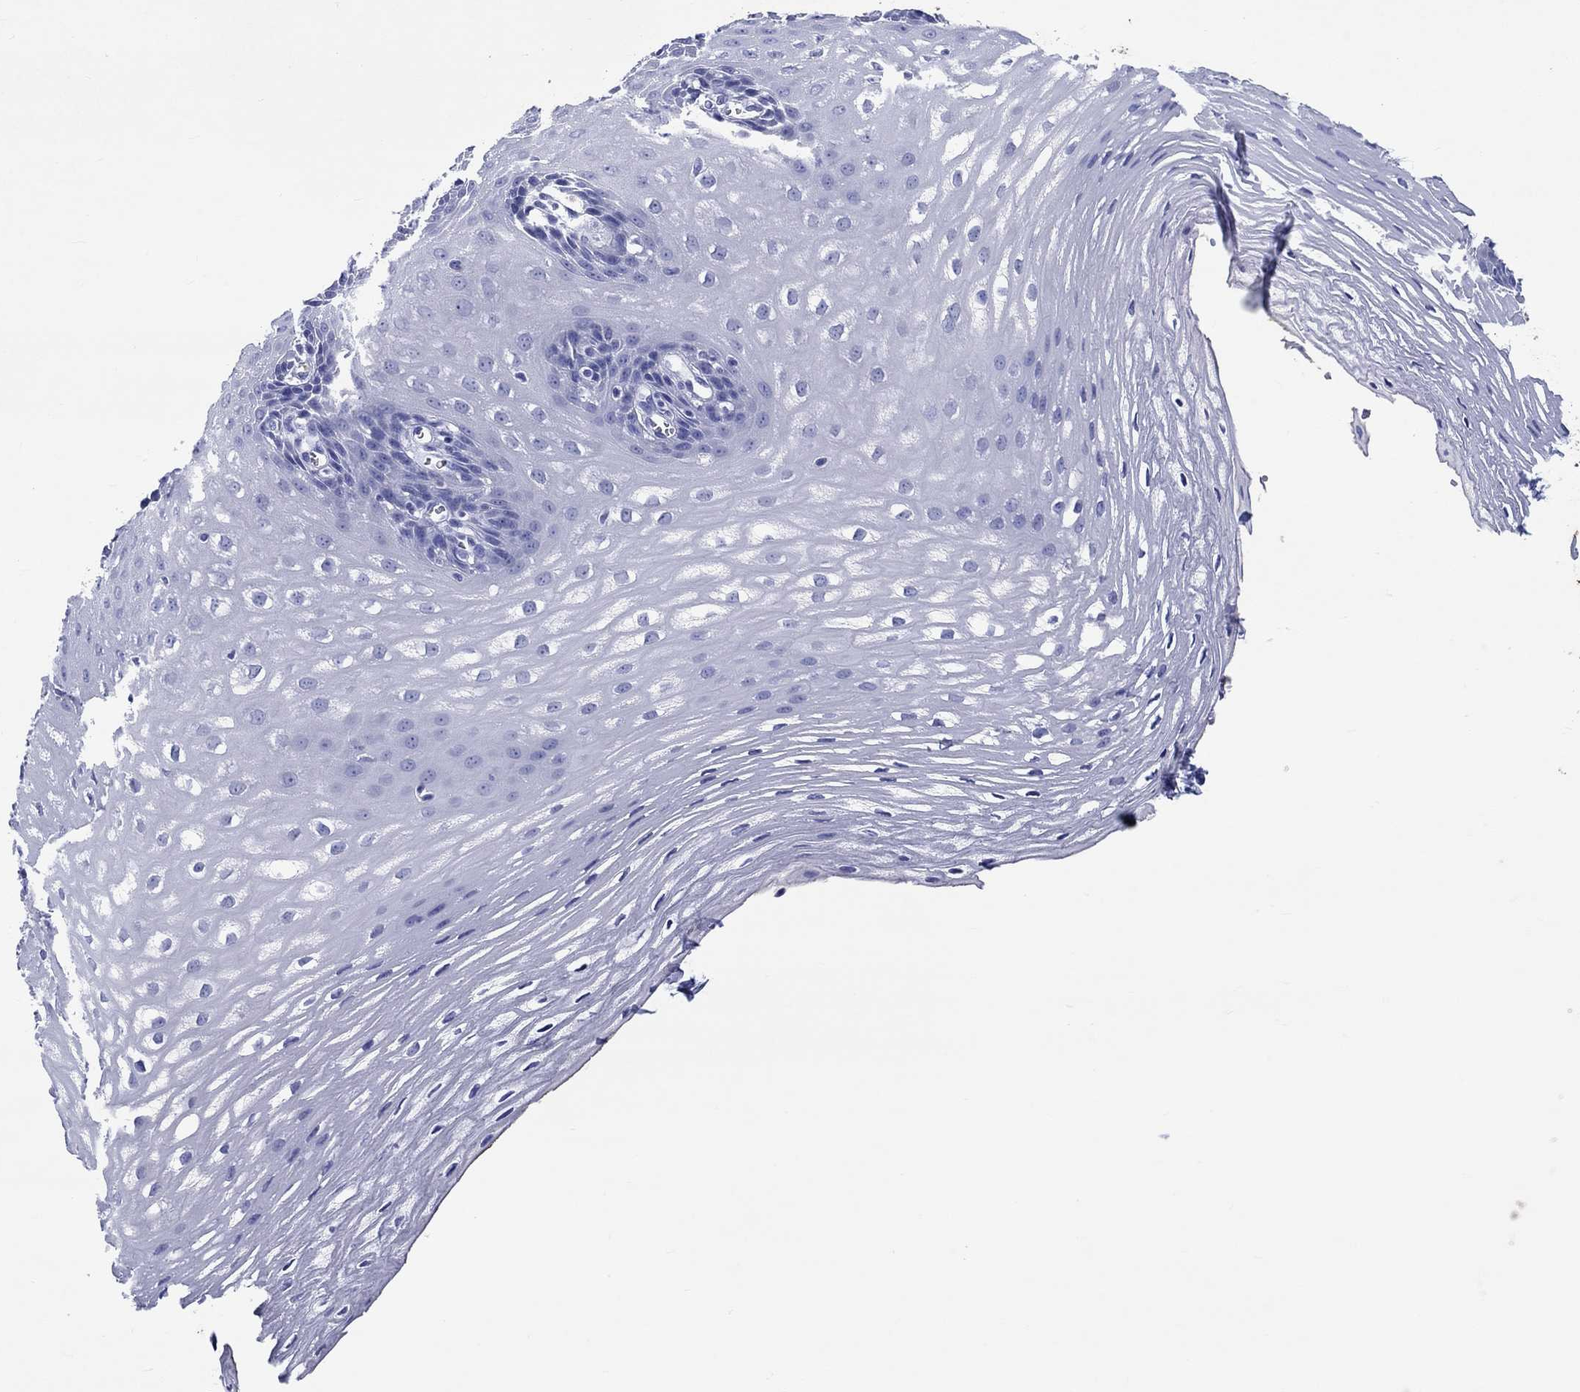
{"staining": {"intensity": "negative", "quantity": "none", "location": "none"}, "tissue": "esophagus", "cell_type": "Squamous epithelial cells", "image_type": "normal", "snomed": [{"axis": "morphology", "description": "Normal tissue, NOS"}, {"axis": "topography", "description": "Esophagus"}], "caption": "Squamous epithelial cells show no significant protein expression in normal esophagus. The staining is performed using DAB (3,3'-diaminobenzidine) brown chromogen with nuclei counter-stained in using hematoxylin.", "gene": "EPX", "patient": {"sex": "male", "age": 72}}